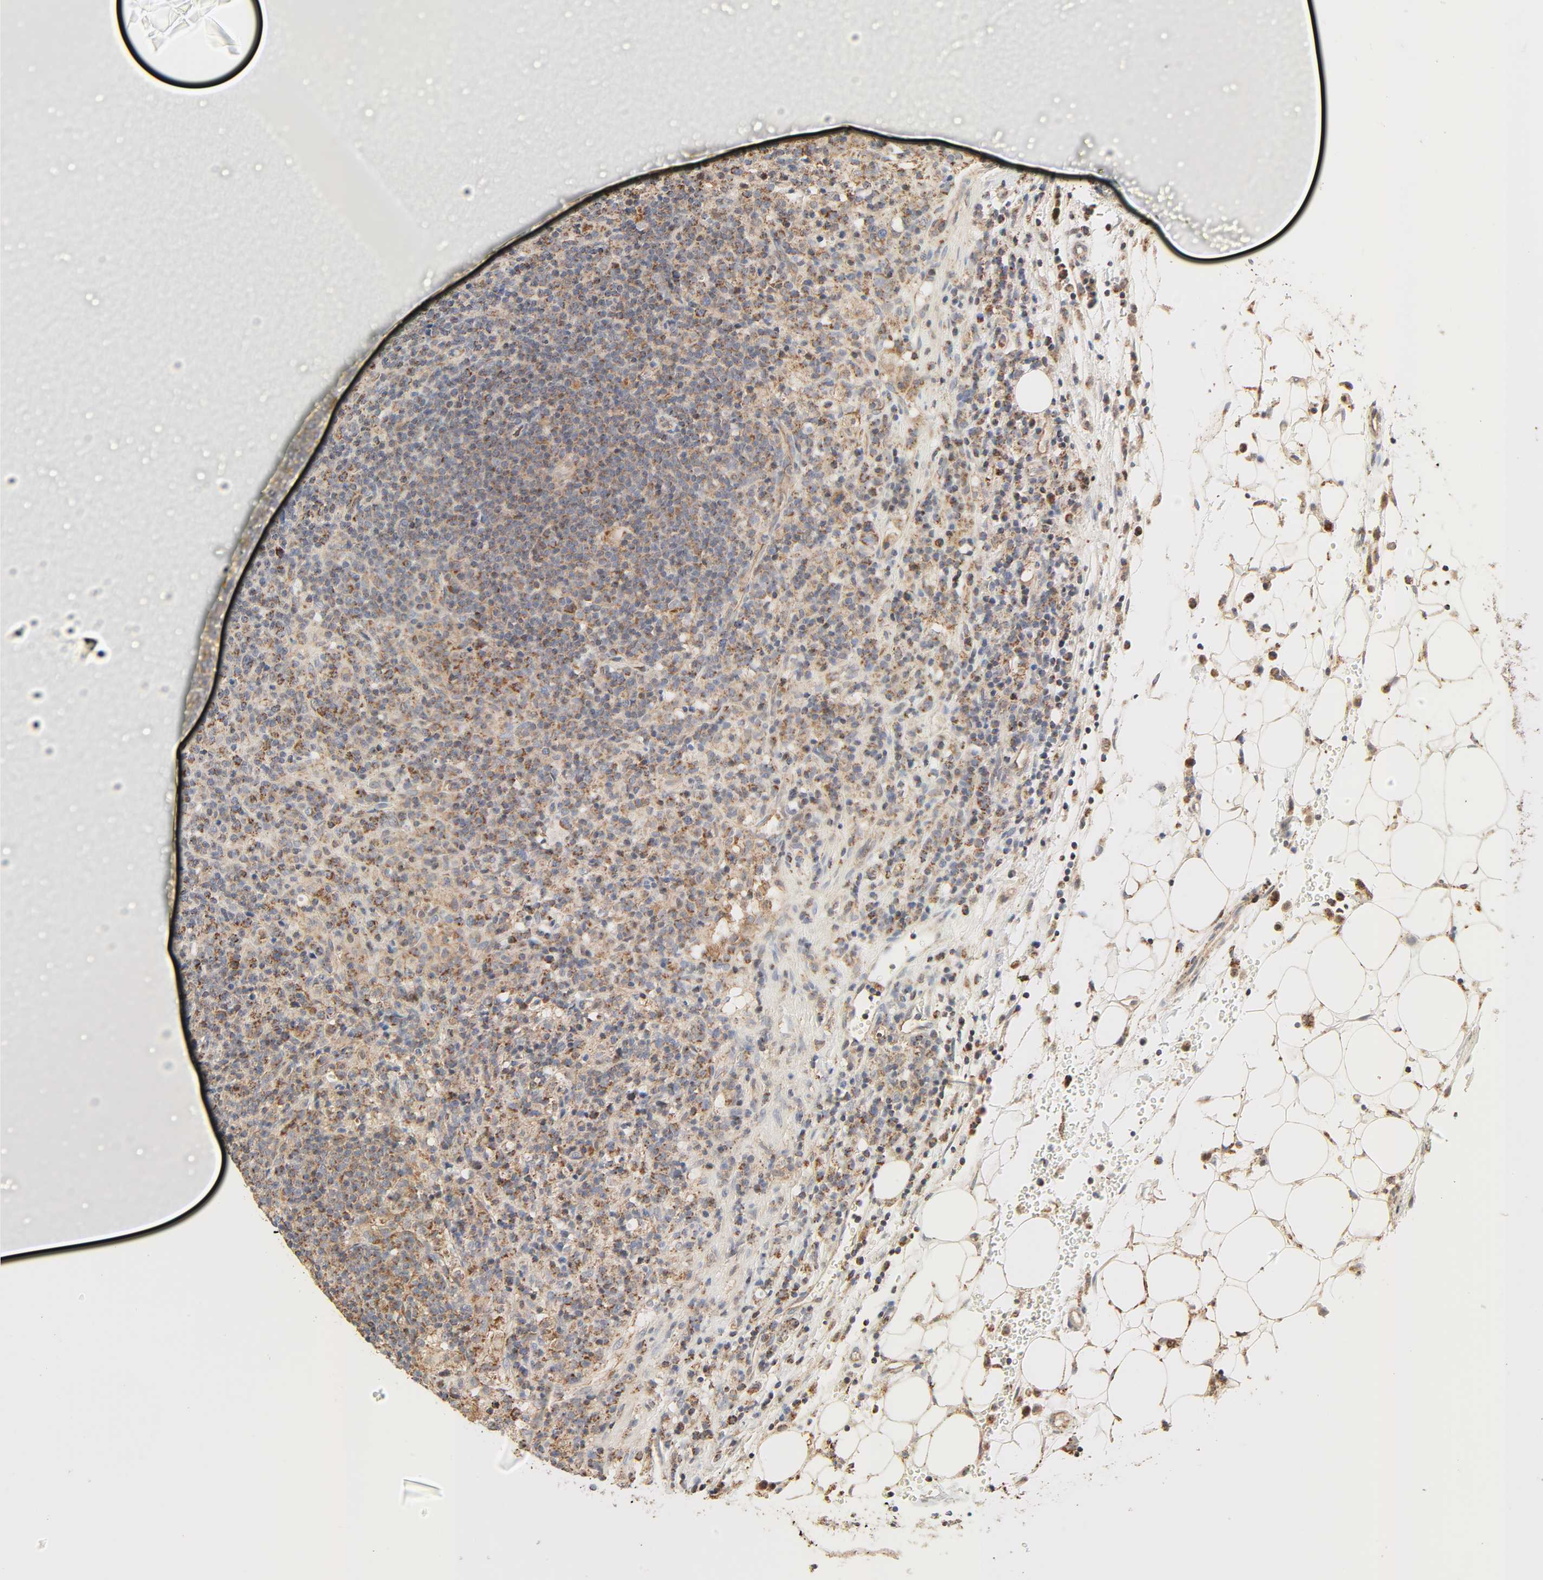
{"staining": {"intensity": "moderate", "quantity": "25%-75%", "location": "cytoplasmic/membranous"}, "tissue": "lymphoma", "cell_type": "Tumor cells", "image_type": "cancer", "snomed": [{"axis": "morphology", "description": "Hodgkin's disease, NOS"}, {"axis": "topography", "description": "Lymph node"}], "caption": "Immunohistochemical staining of Hodgkin's disease displays moderate cytoplasmic/membranous protein positivity in approximately 25%-75% of tumor cells.", "gene": "ZMAT5", "patient": {"sex": "male", "age": 65}}